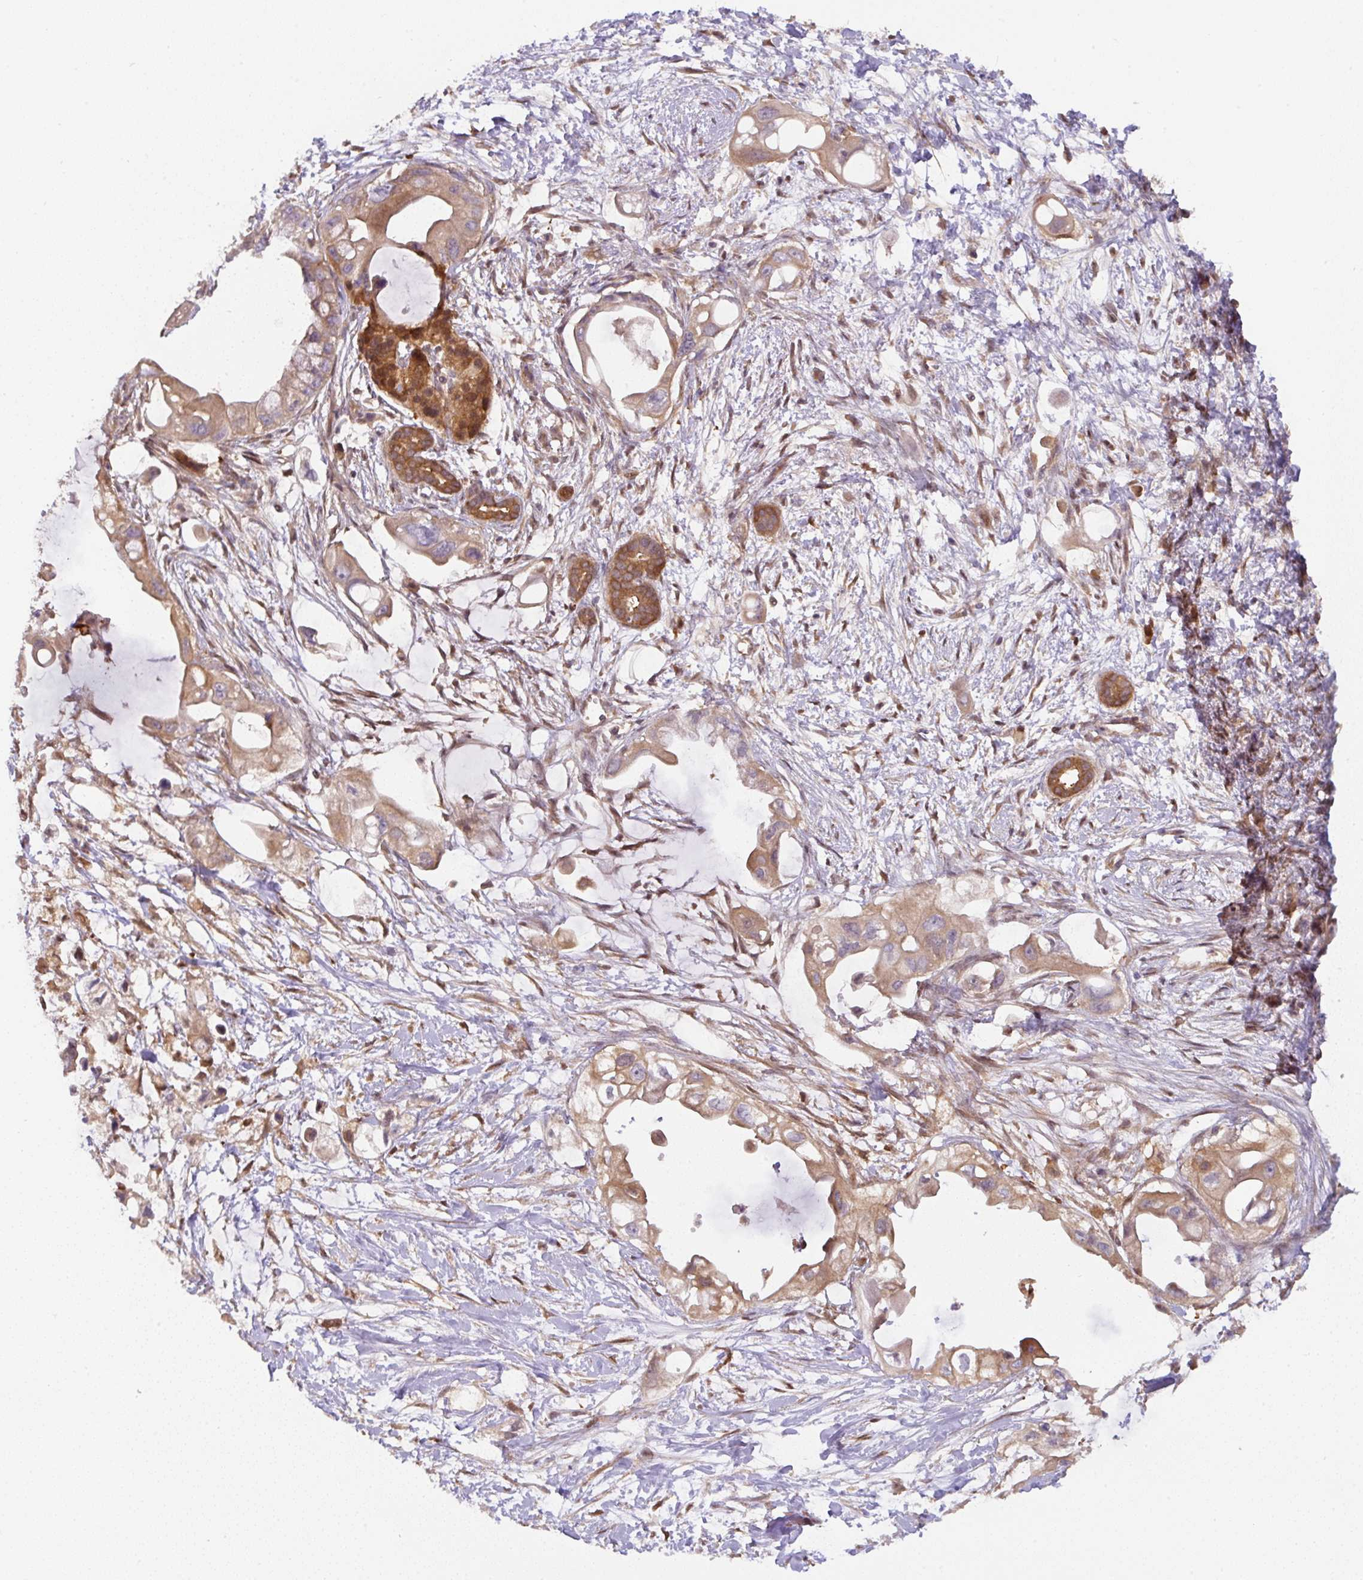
{"staining": {"intensity": "moderate", "quantity": ">75%", "location": "cytoplasmic/membranous"}, "tissue": "pancreatic cancer", "cell_type": "Tumor cells", "image_type": "cancer", "snomed": [{"axis": "morphology", "description": "Adenocarcinoma, NOS"}, {"axis": "topography", "description": "Pancreas"}], "caption": "Pancreatic adenocarcinoma stained for a protein (brown) reveals moderate cytoplasmic/membranous positive positivity in about >75% of tumor cells.", "gene": "ST13", "patient": {"sex": "male", "age": 61}}